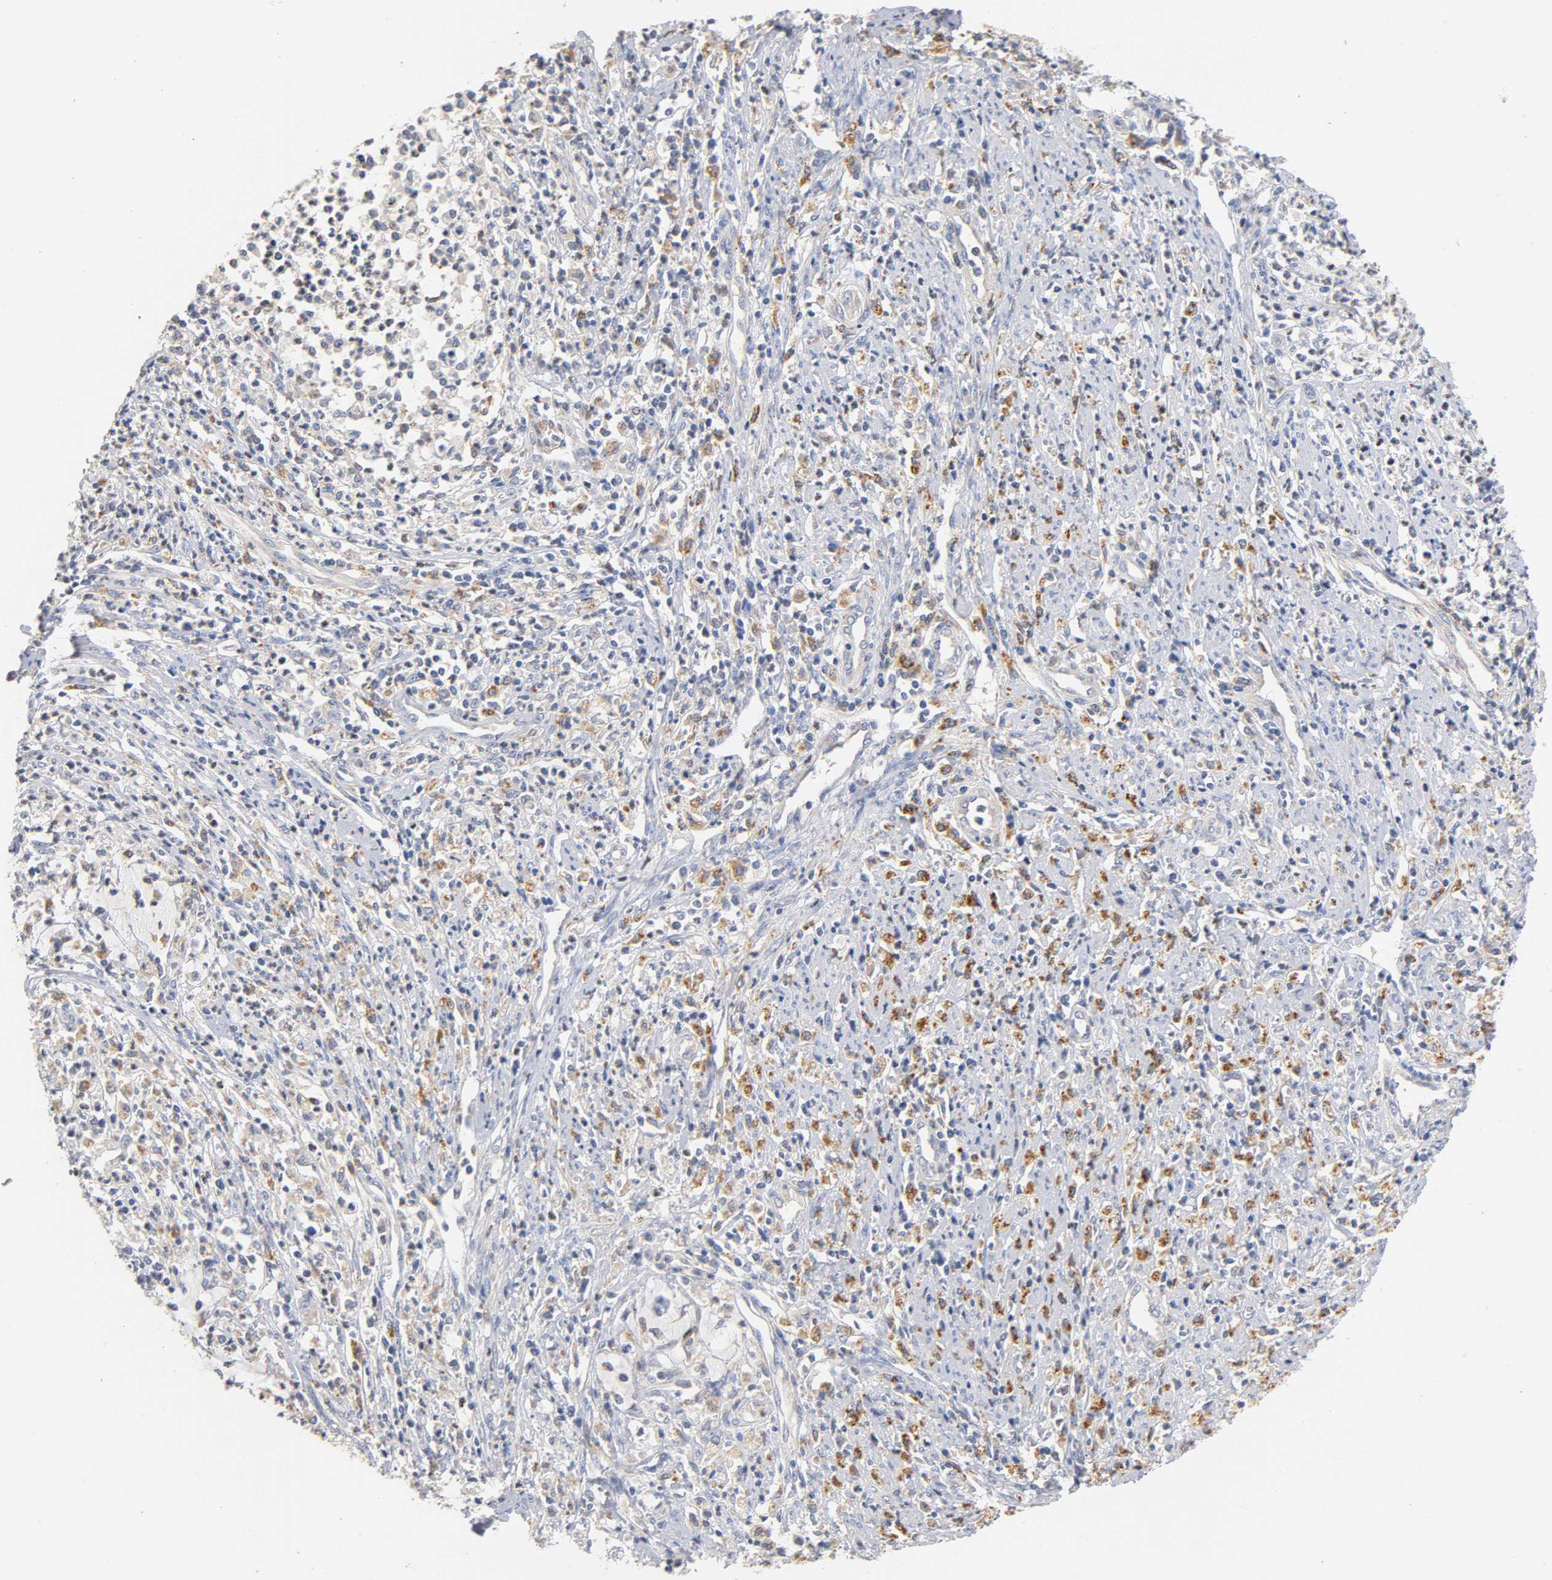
{"staining": {"intensity": "negative", "quantity": "none", "location": "none"}, "tissue": "cervical cancer", "cell_type": "Tumor cells", "image_type": "cancer", "snomed": [{"axis": "morphology", "description": "Adenocarcinoma, NOS"}, {"axis": "topography", "description": "Cervix"}], "caption": "Image shows no protein staining in tumor cells of adenocarcinoma (cervical) tissue.", "gene": "SEMA5A", "patient": {"sex": "female", "age": 36}}